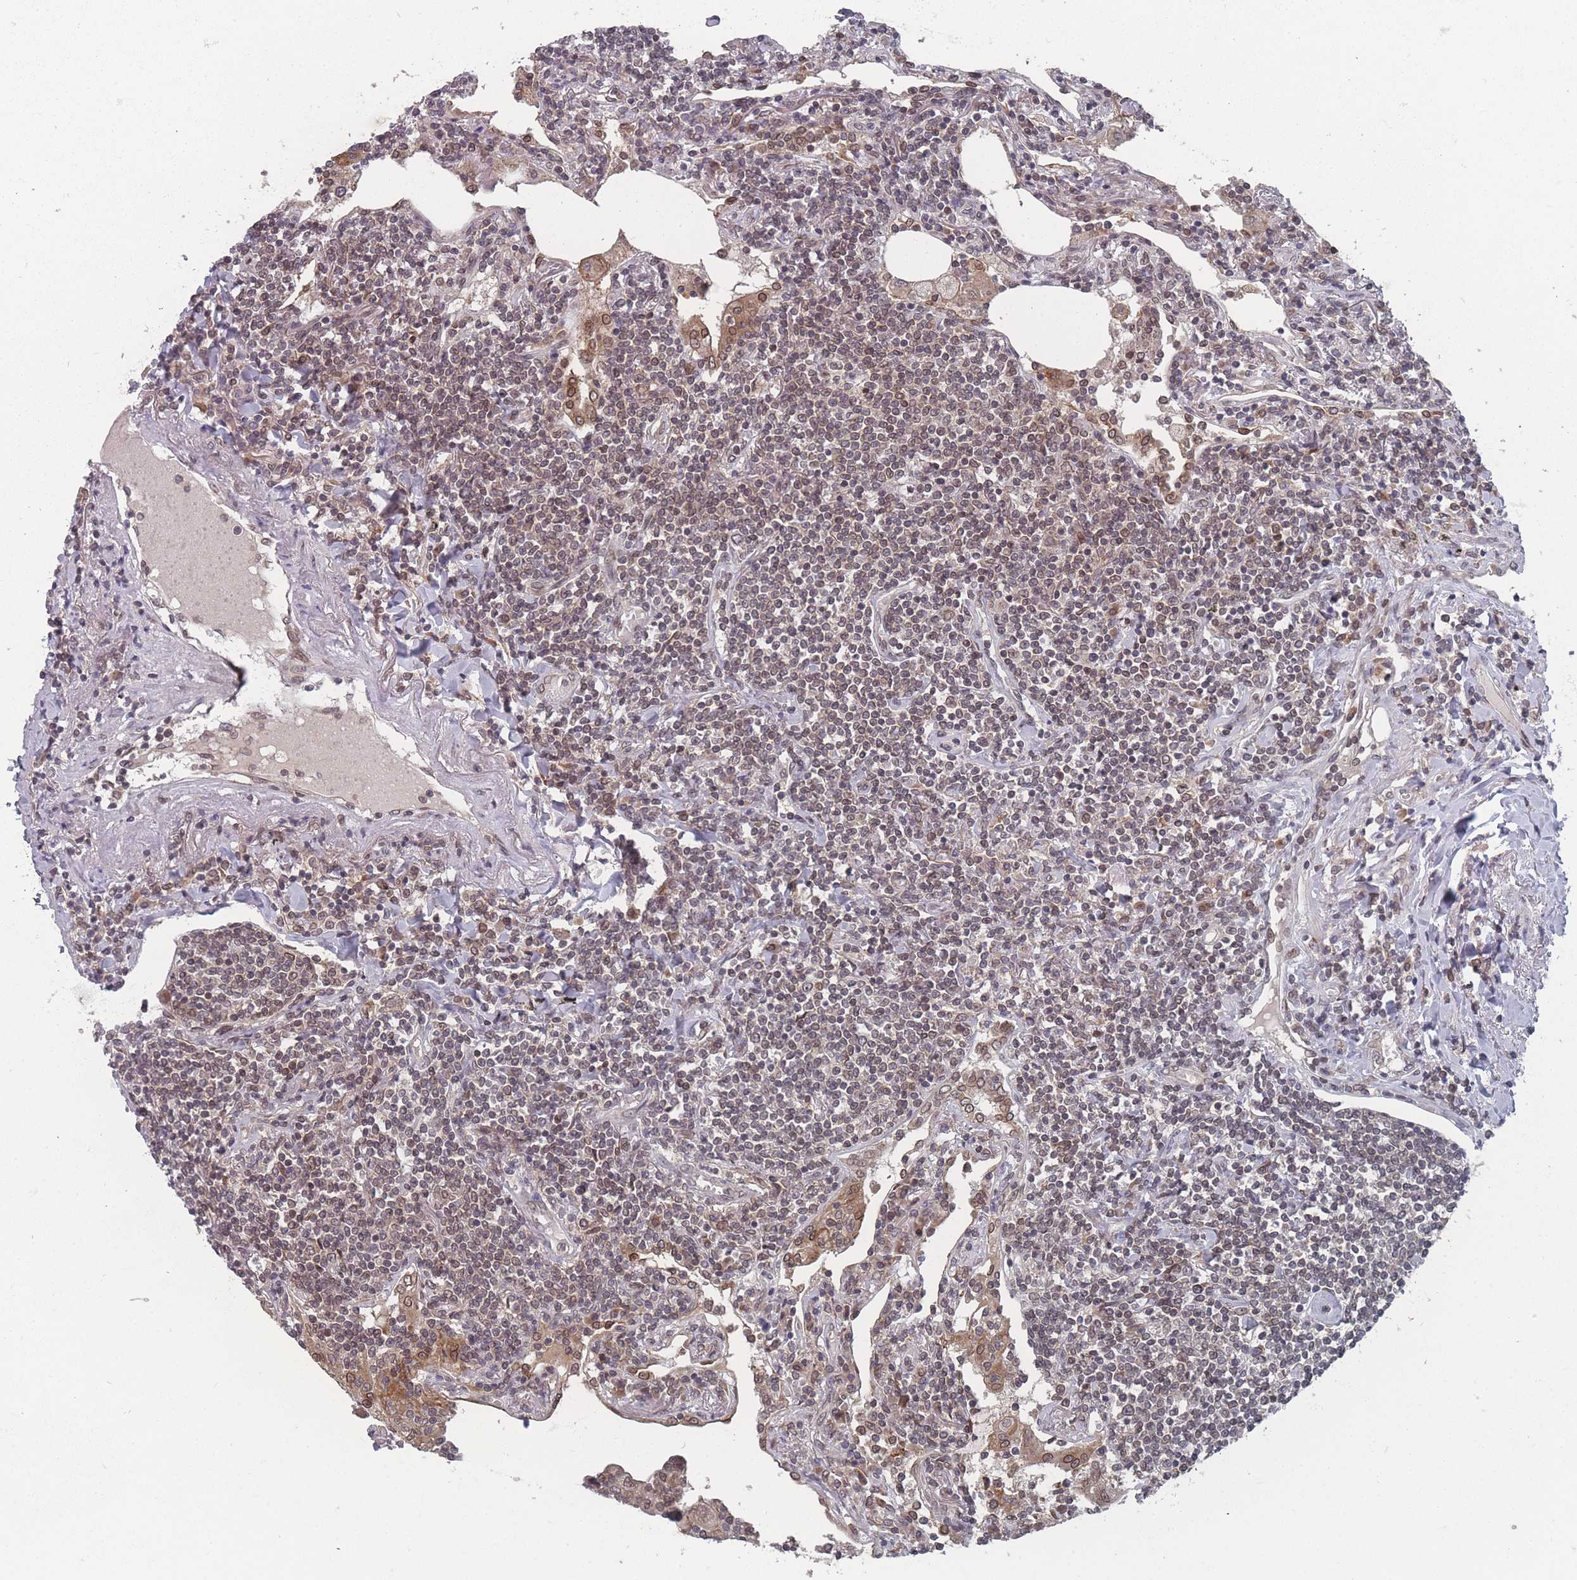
{"staining": {"intensity": "weak", "quantity": ">75%", "location": "nuclear"}, "tissue": "lymphoma", "cell_type": "Tumor cells", "image_type": "cancer", "snomed": [{"axis": "morphology", "description": "Malignant lymphoma, non-Hodgkin's type, Low grade"}, {"axis": "topography", "description": "Lung"}], "caption": "Malignant lymphoma, non-Hodgkin's type (low-grade) was stained to show a protein in brown. There is low levels of weak nuclear expression in about >75% of tumor cells. (brown staining indicates protein expression, while blue staining denotes nuclei).", "gene": "TBC1D25", "patient": {"sex": "female", "age": 71}}